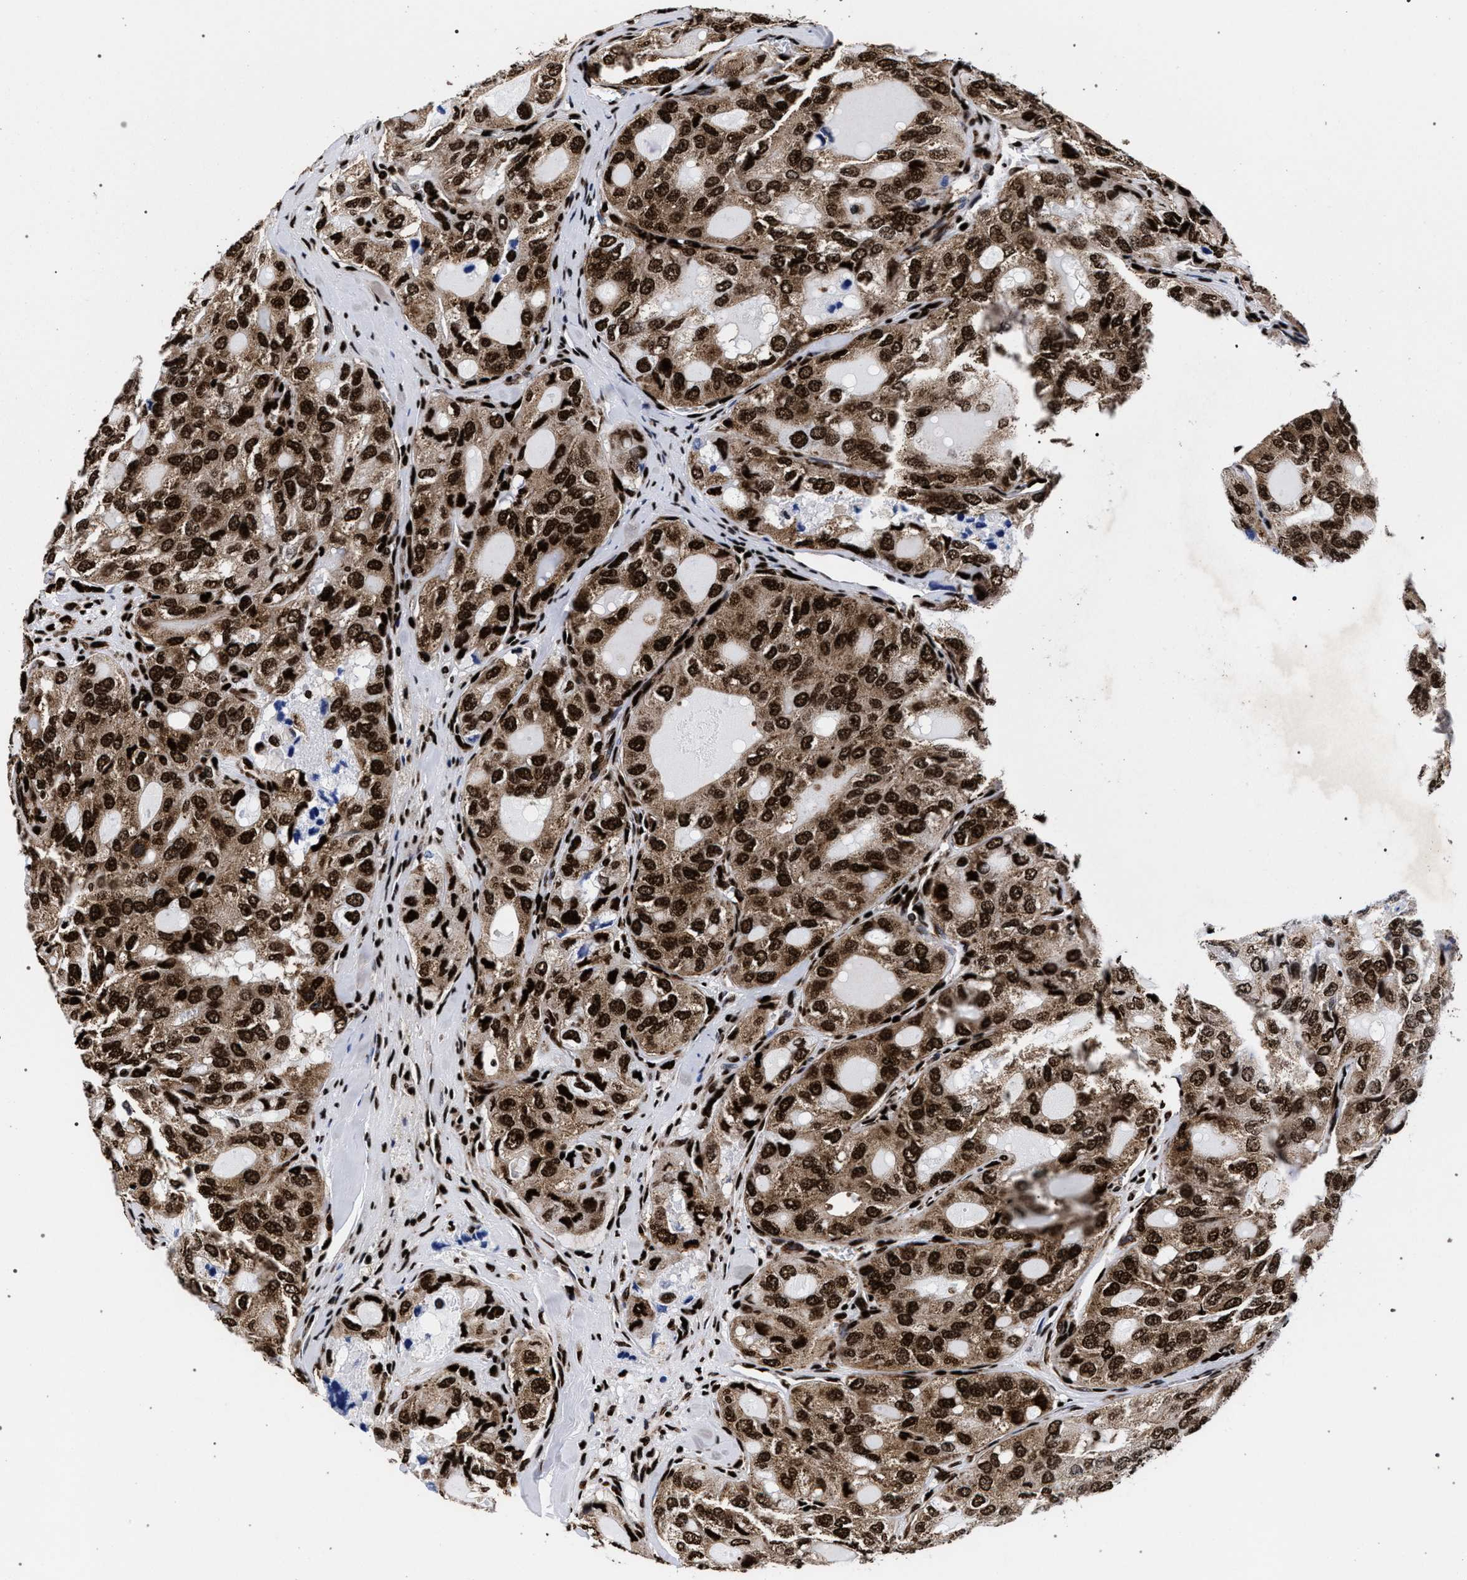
{"staining": {"intensity": "strong", "quantity": ">75%", "location": "cytoplasmic/membranous,nuclear"}, "tissue": "thyroid cancer", "cell_type": "Tumor cells", "image_type": "cancer", "snomed": [{"axis": "morphology", "description": "Follicular adenoma carcinoma, NOS"}, {"axis": "topography", "description": "Thyroid gland"}], "caption": "Immunohistochemical staining of thyroid cancer (follicular adenoma carcinoma) demonstrates high levels of strong cytoplasmic/membranous and nuclear expression in approximately >75% of tumor cells.", "gene": "HNRNPA1", "patient": {"sex": "male", "age": 75}}